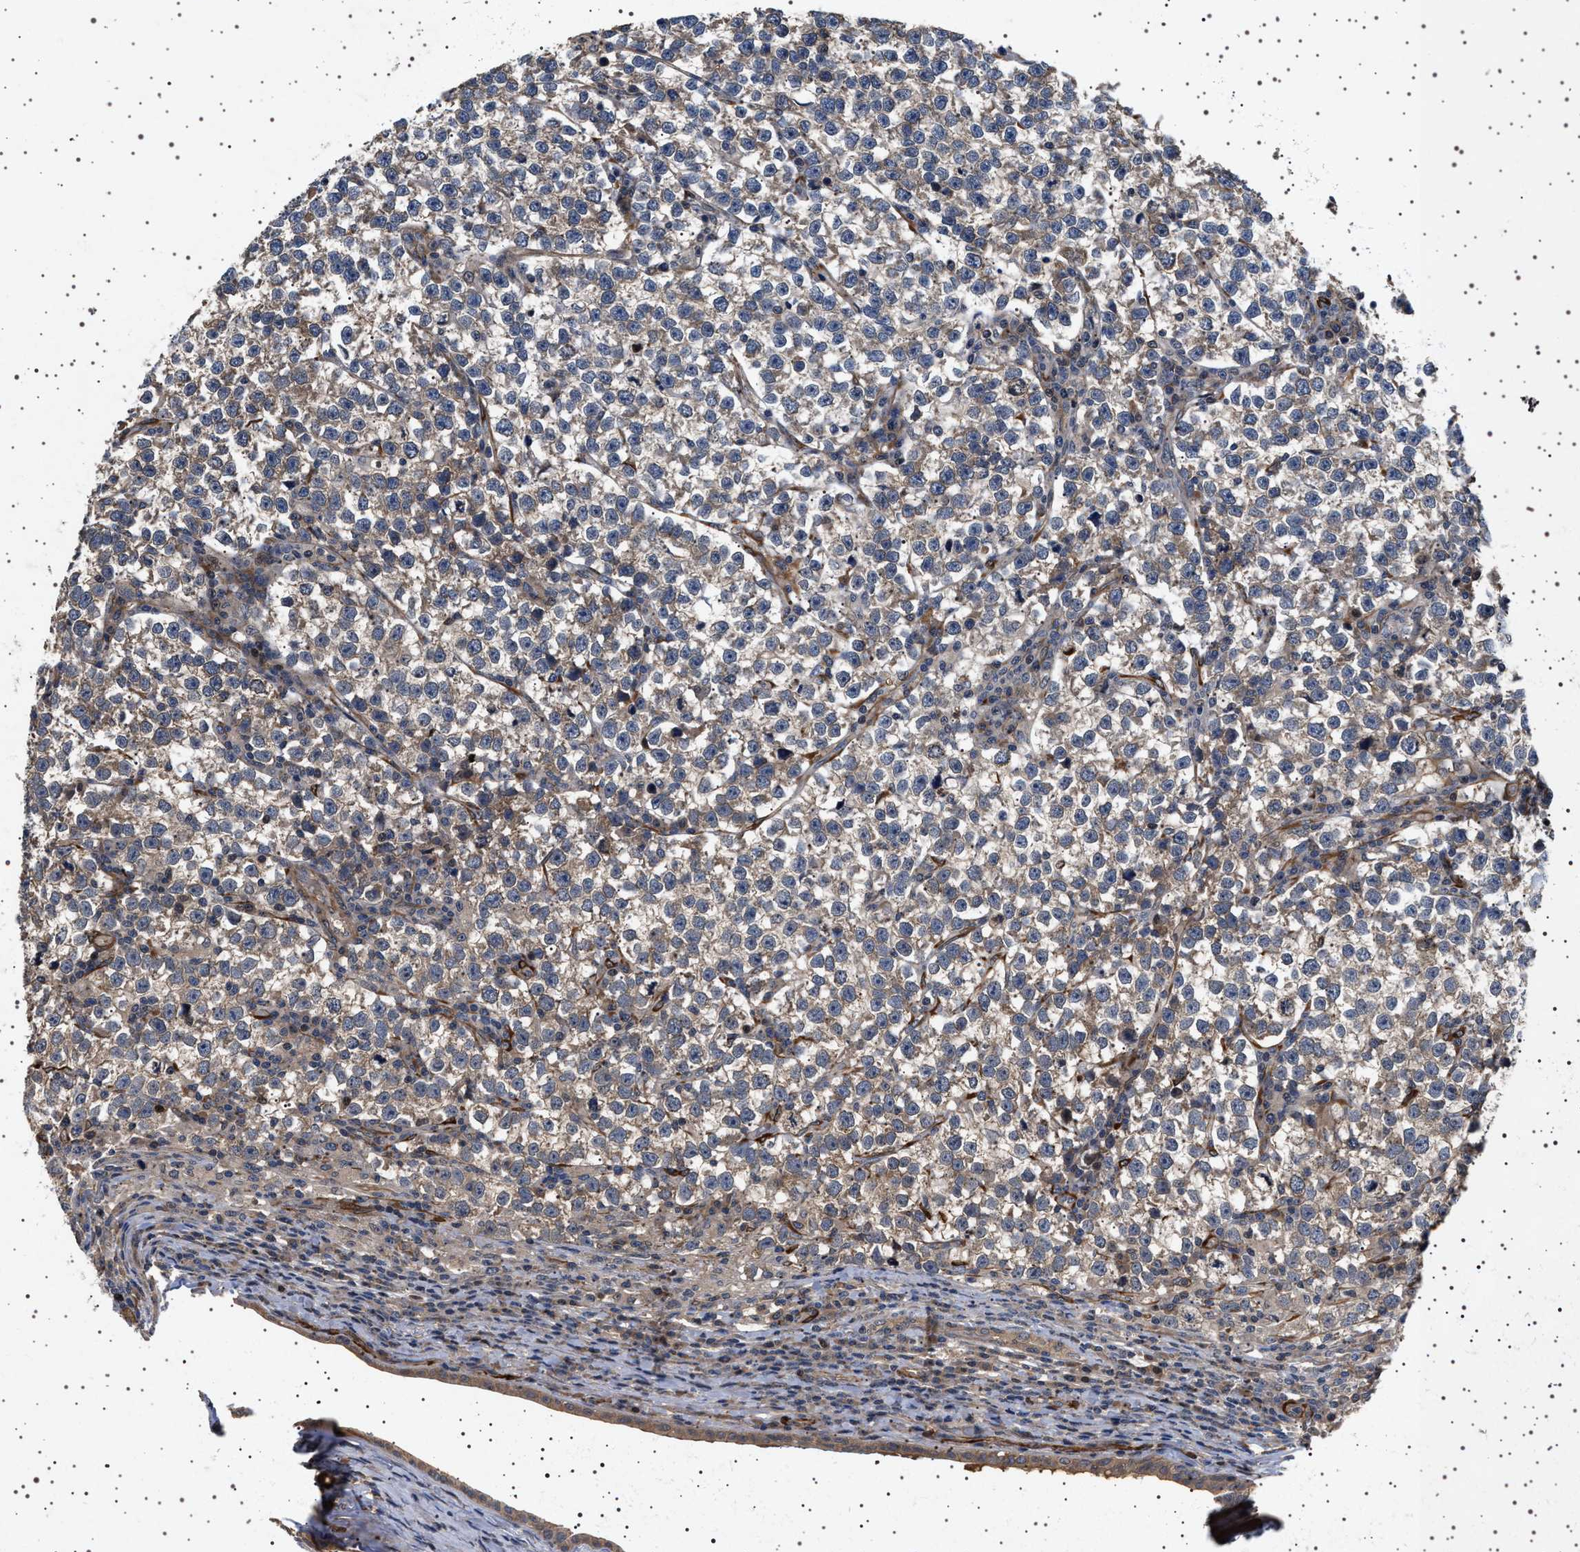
{"staining": {"intensity": "weak", "quantity": "<25%", "location": "cytoplasmic/membranous"}, "tissue": "testis cancer", "cell_type": "Tumor cells", "image_type": "cancer", "snomed": [{"axis": "morphology", "description": "Normal tissue, NOS"}, {"axis": "morphology", "description": "Seminoma, NOS"}, {"axis": "topography", "description": "Testis"}], "caption": "Tumor cells show no significant protein staining in testis seminoma.", "gene": "GUCY1B1", "patient": {"sex": "male", "age": 43}}